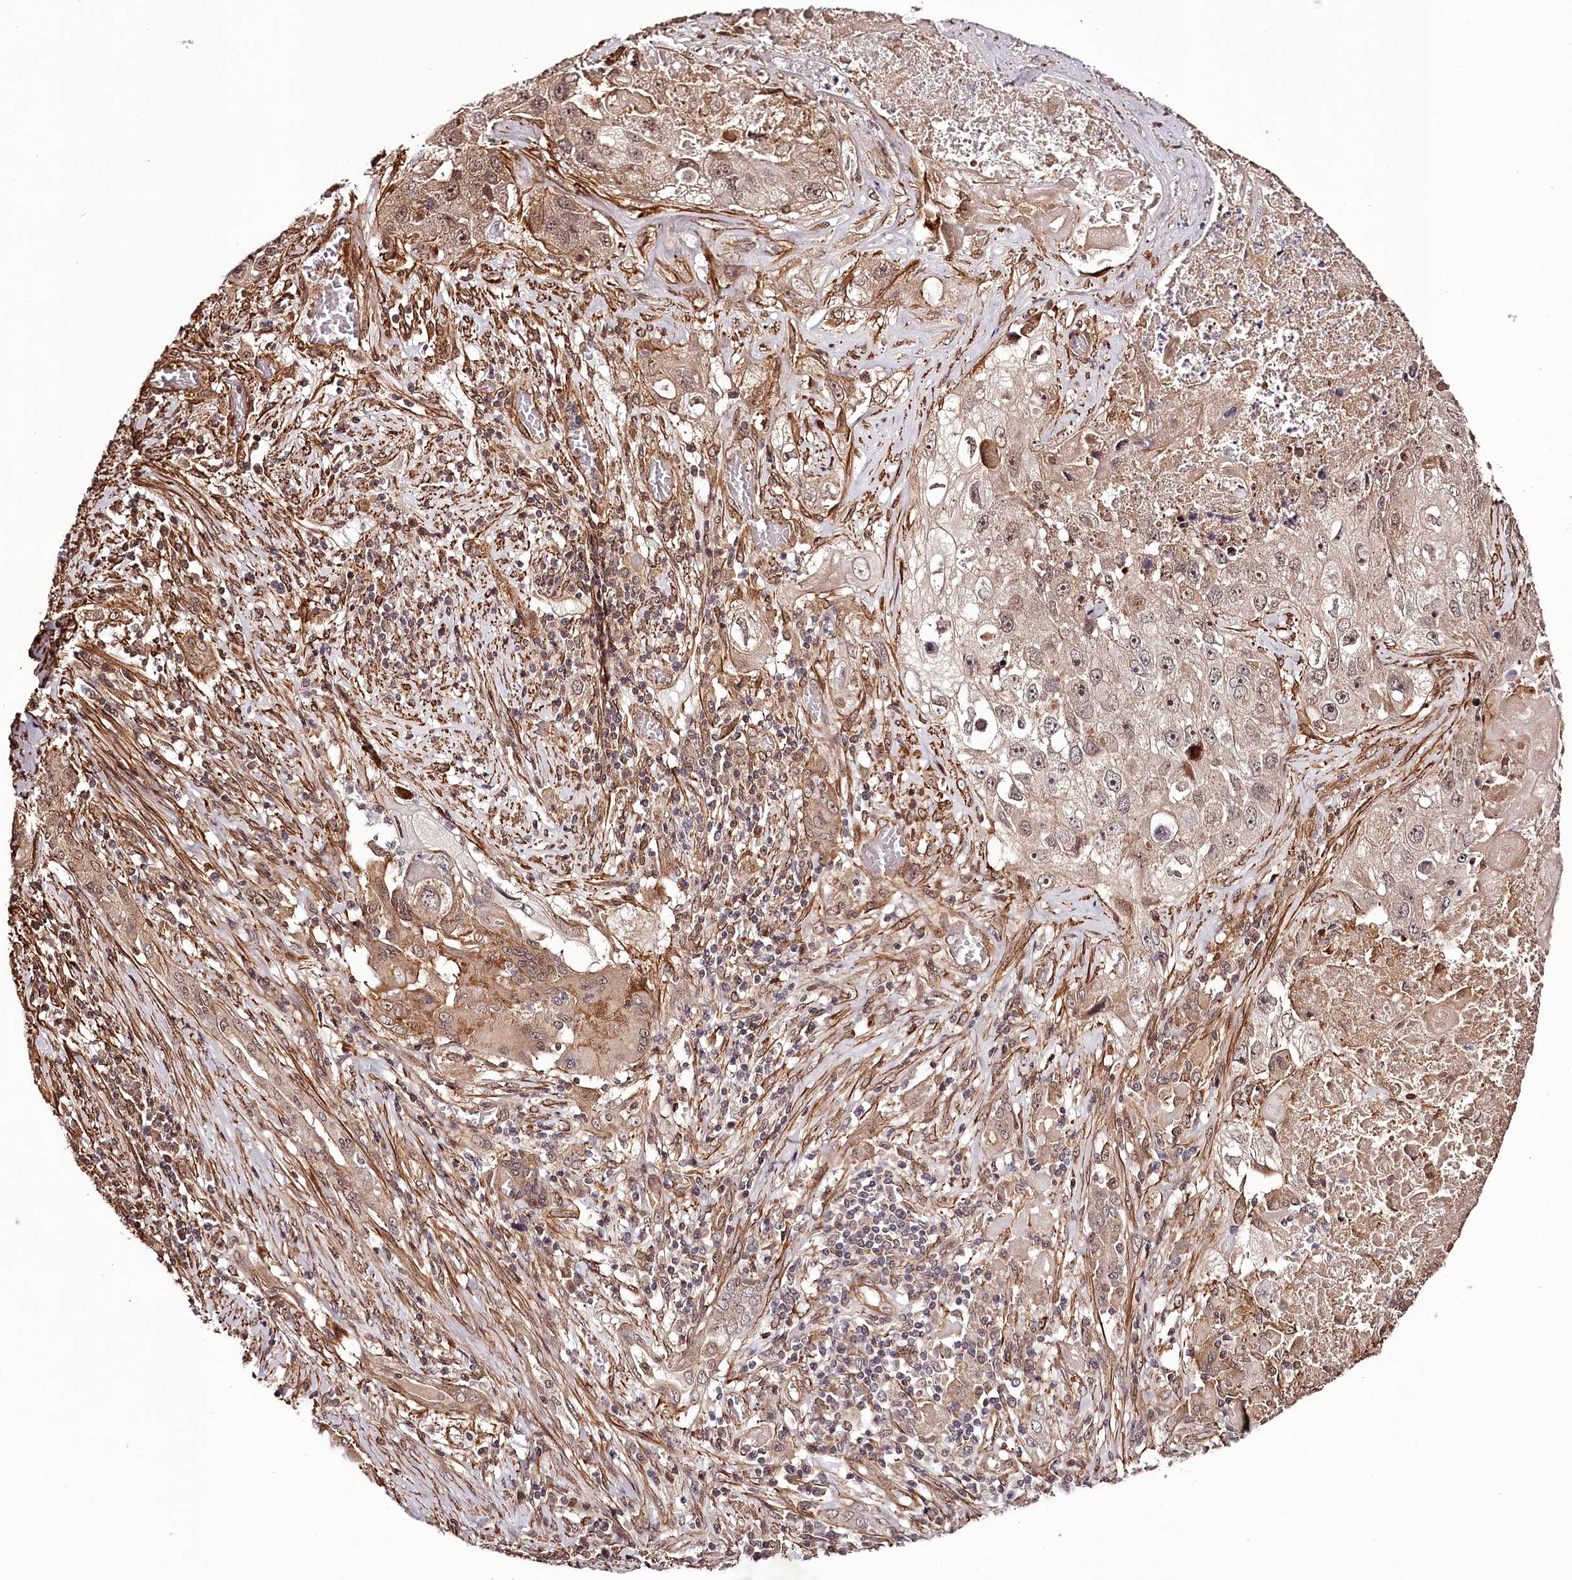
{"staining": {"intensity": "moderate", "quantity": "25%-75%", "location": "cytoplasmic/membranous,nuclear"}, "tissue": "lung cancer", "cell_type": "Tumor cells", "image_type": "cancer", "snomed": [{"axis": "morphology", "description": "Squamous cell carcinoma, NOS"}, {"axis": "topography", "description": "Lung"}], "caption": "DAB (3,3'-diaminobenzidine) immunohistochemical staining of human lung cancer (squamous cell carcinoma) reveals moderate cytoplasmic/membranous and nuclear protein staining in about 25%-75% of tumor cells. The protein of interest is shown in brown color, while the nuclei are stained blue.", "gene": "TTC33", "patient": {"sex": "male", "age": 61}}